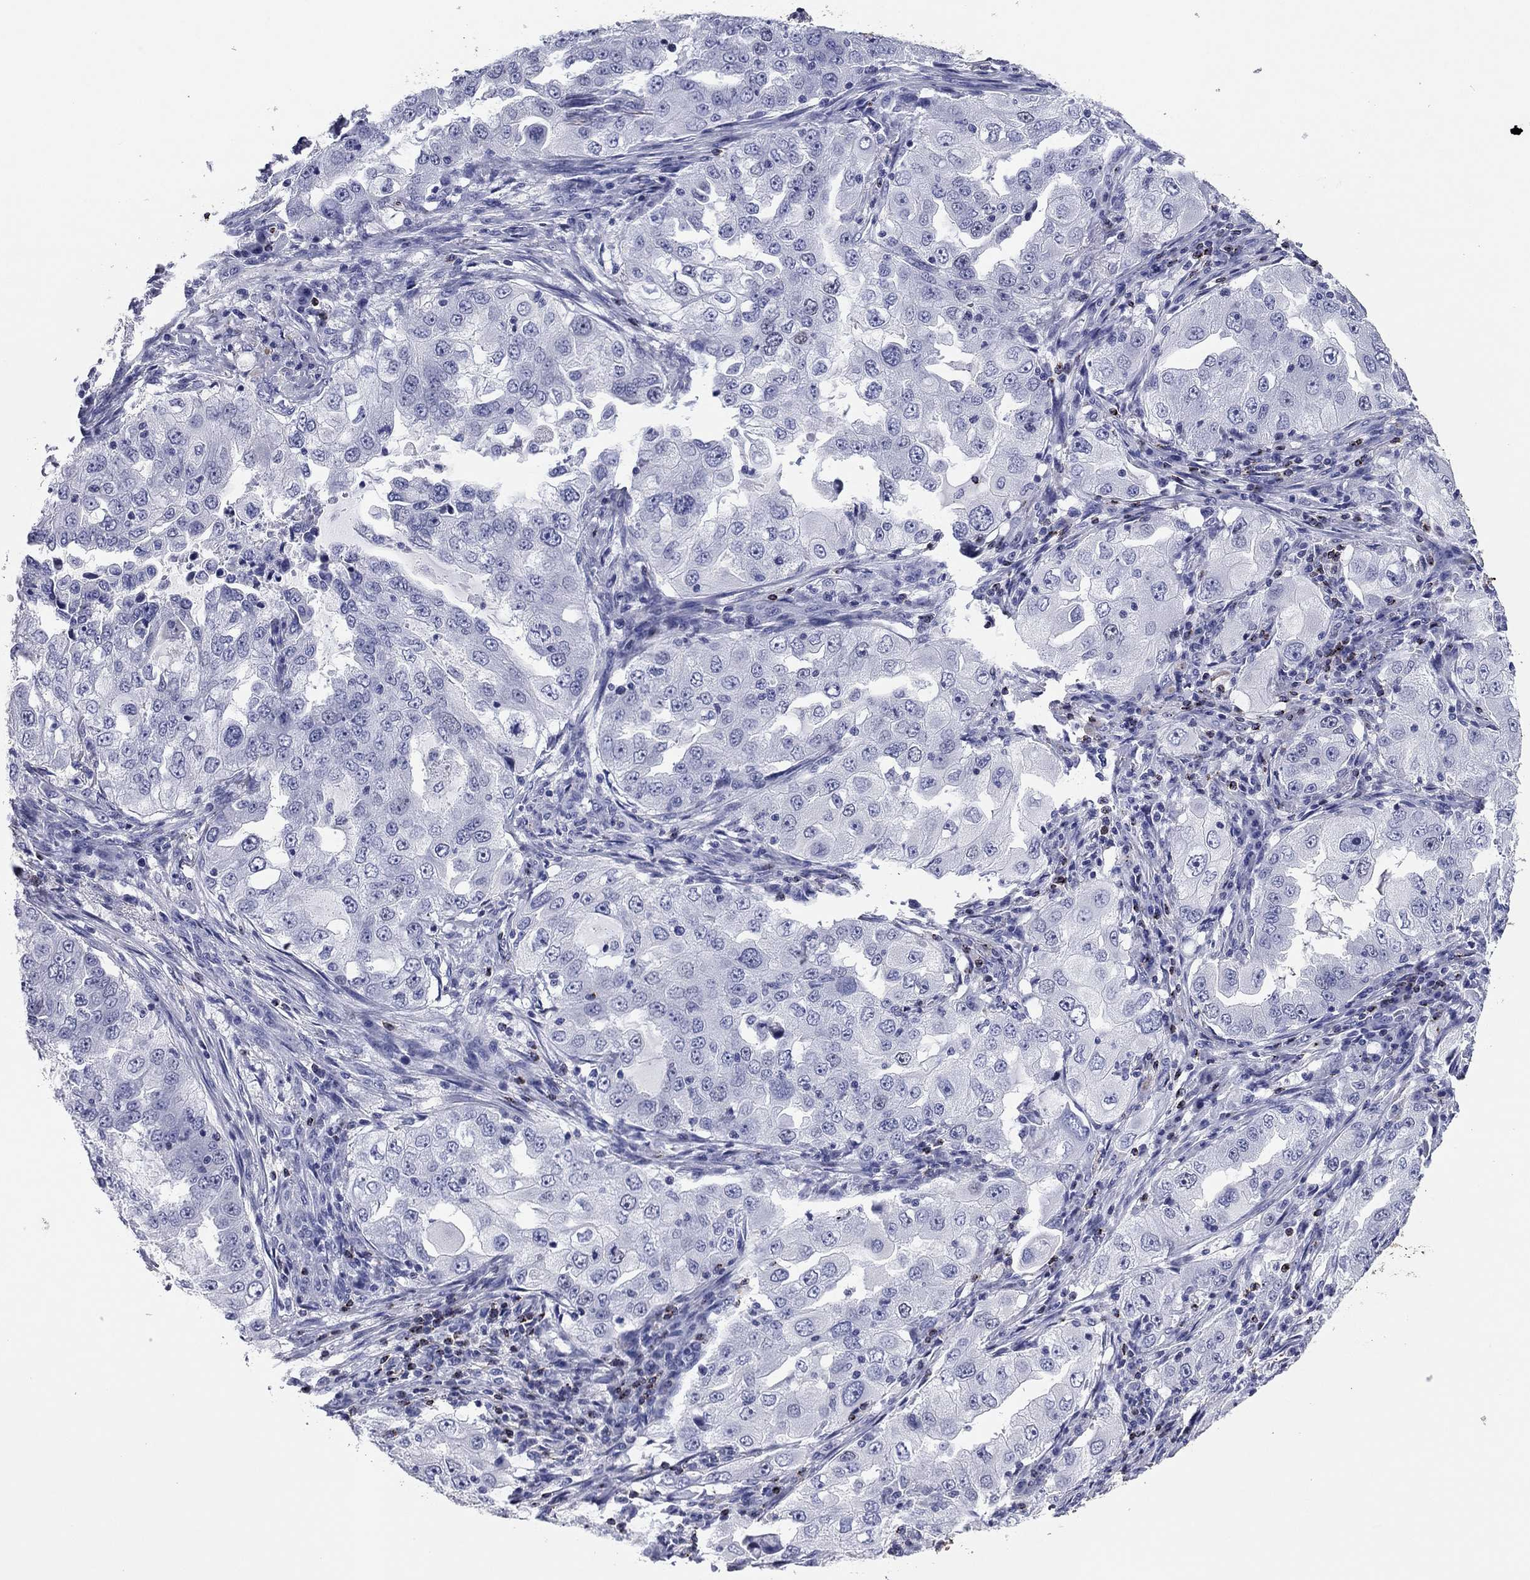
{"staining": {"intensity": "negative", "quantity": "none", "location": "none"}, "tissue": "lung cancer", "cell_type": "Tumor cells", "image_type": "cancer", "snomed": [{"axis": "morphology", "description": "Adenocarcinoma, NOS"}, {"axis": "topography", "description": "Lung"}], "caption": "Human lung adenocarcinoma stained for a protein using IHC demonstrates no positivity in tumor cells.", "gene": "GZMK", "patient": {"sex": "female", "age": 61}}